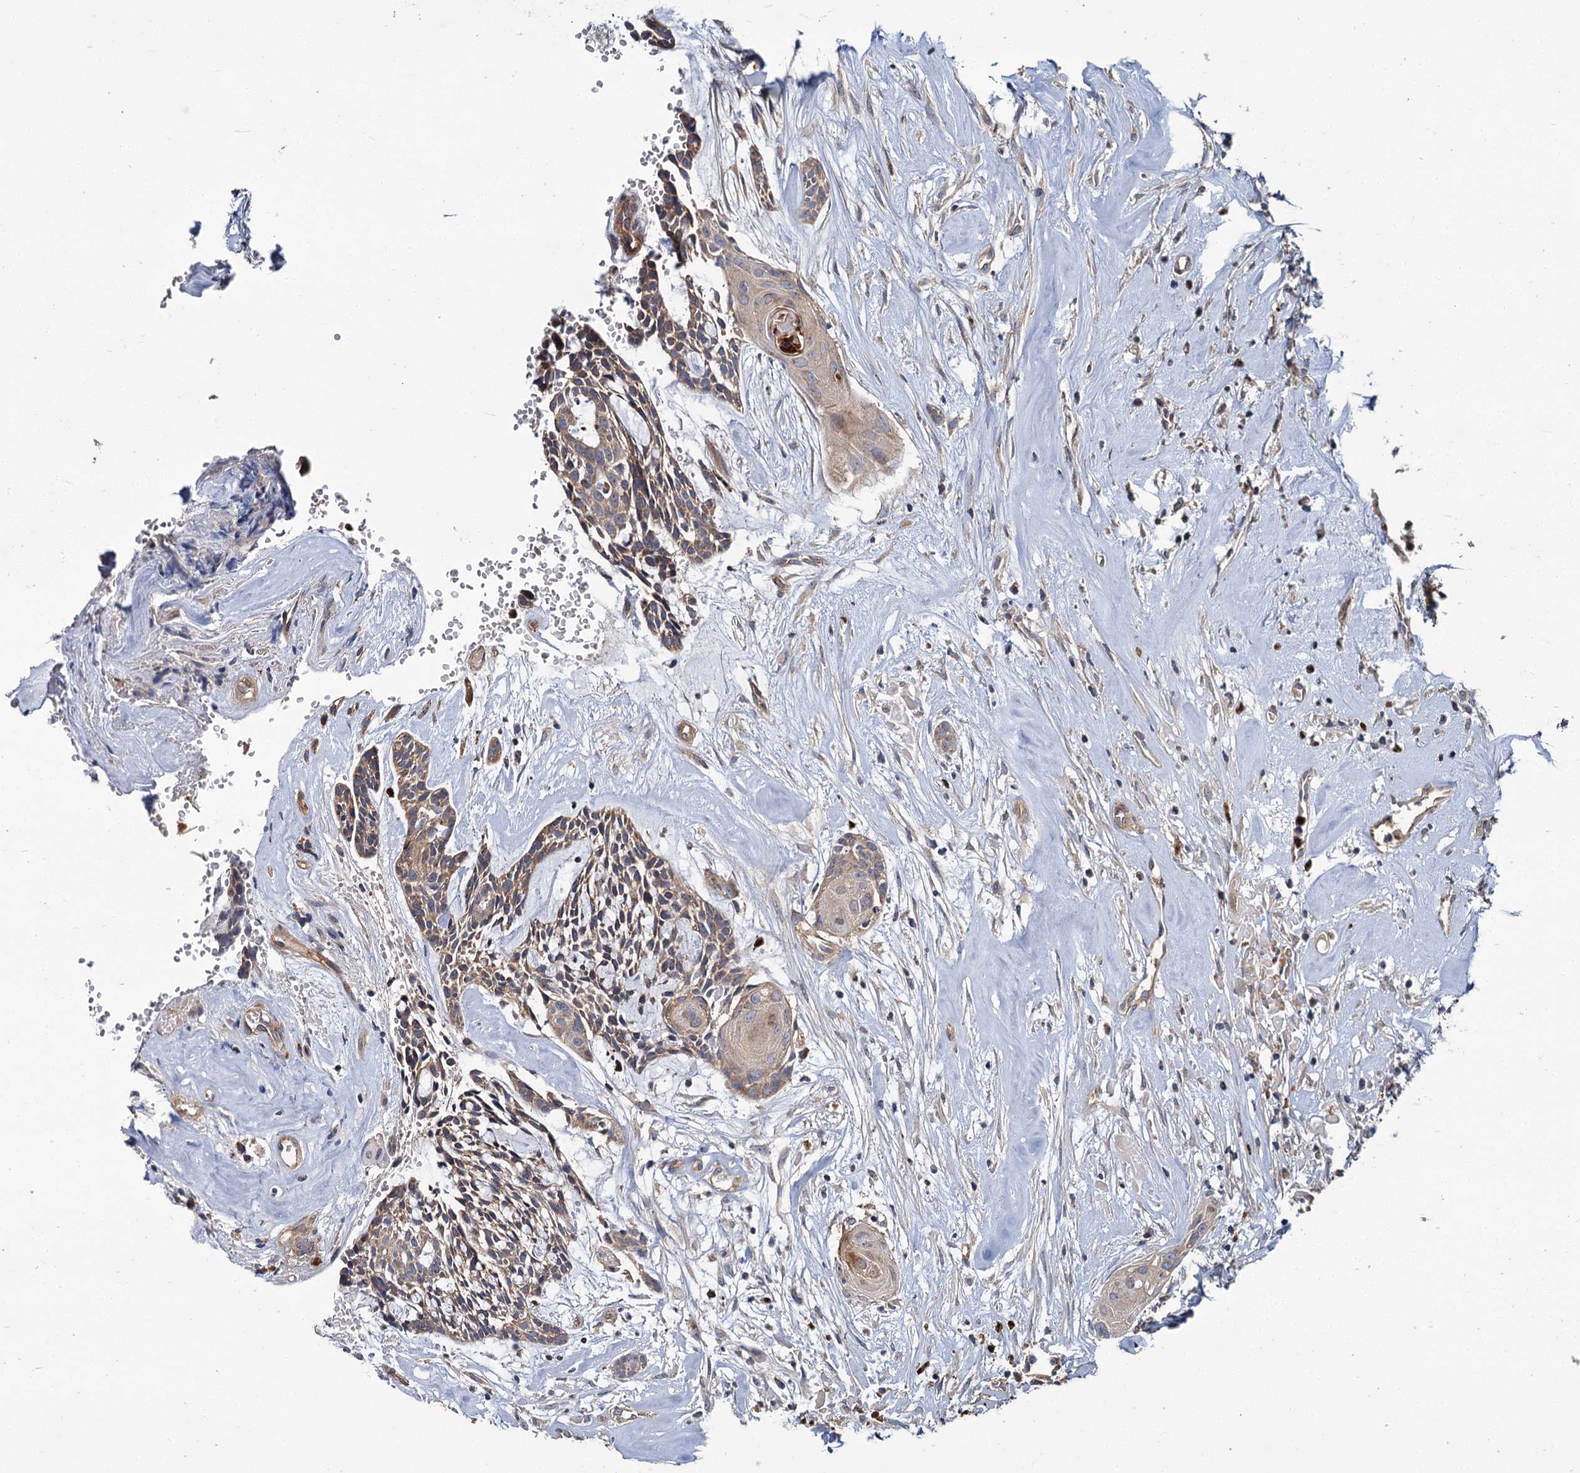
{"staining": {"intensity": "weak", "quantity": ">75%", "location": "cytoplasmic/membranous"}, "tissue": "head and neck cancer", "cell_type": "Tumor cells", "image_type": "cancer", "snomed": [{"axis": "morphology", "description": "Adenocarcinoma, NOS"}, {"axis": "topography", "description": "Subcutis"}, {"axis": "topography", "description": "Head-Neck"}], "caption": "This is an image of immunohistochemistry staining of head and neck cancer (adenocarcinoma), which shows weak expression in the cytoplasmic/membranous of tumor cells.", "gene": "DYNC2H1", "patient": {"sex": "female", "age": 73}}